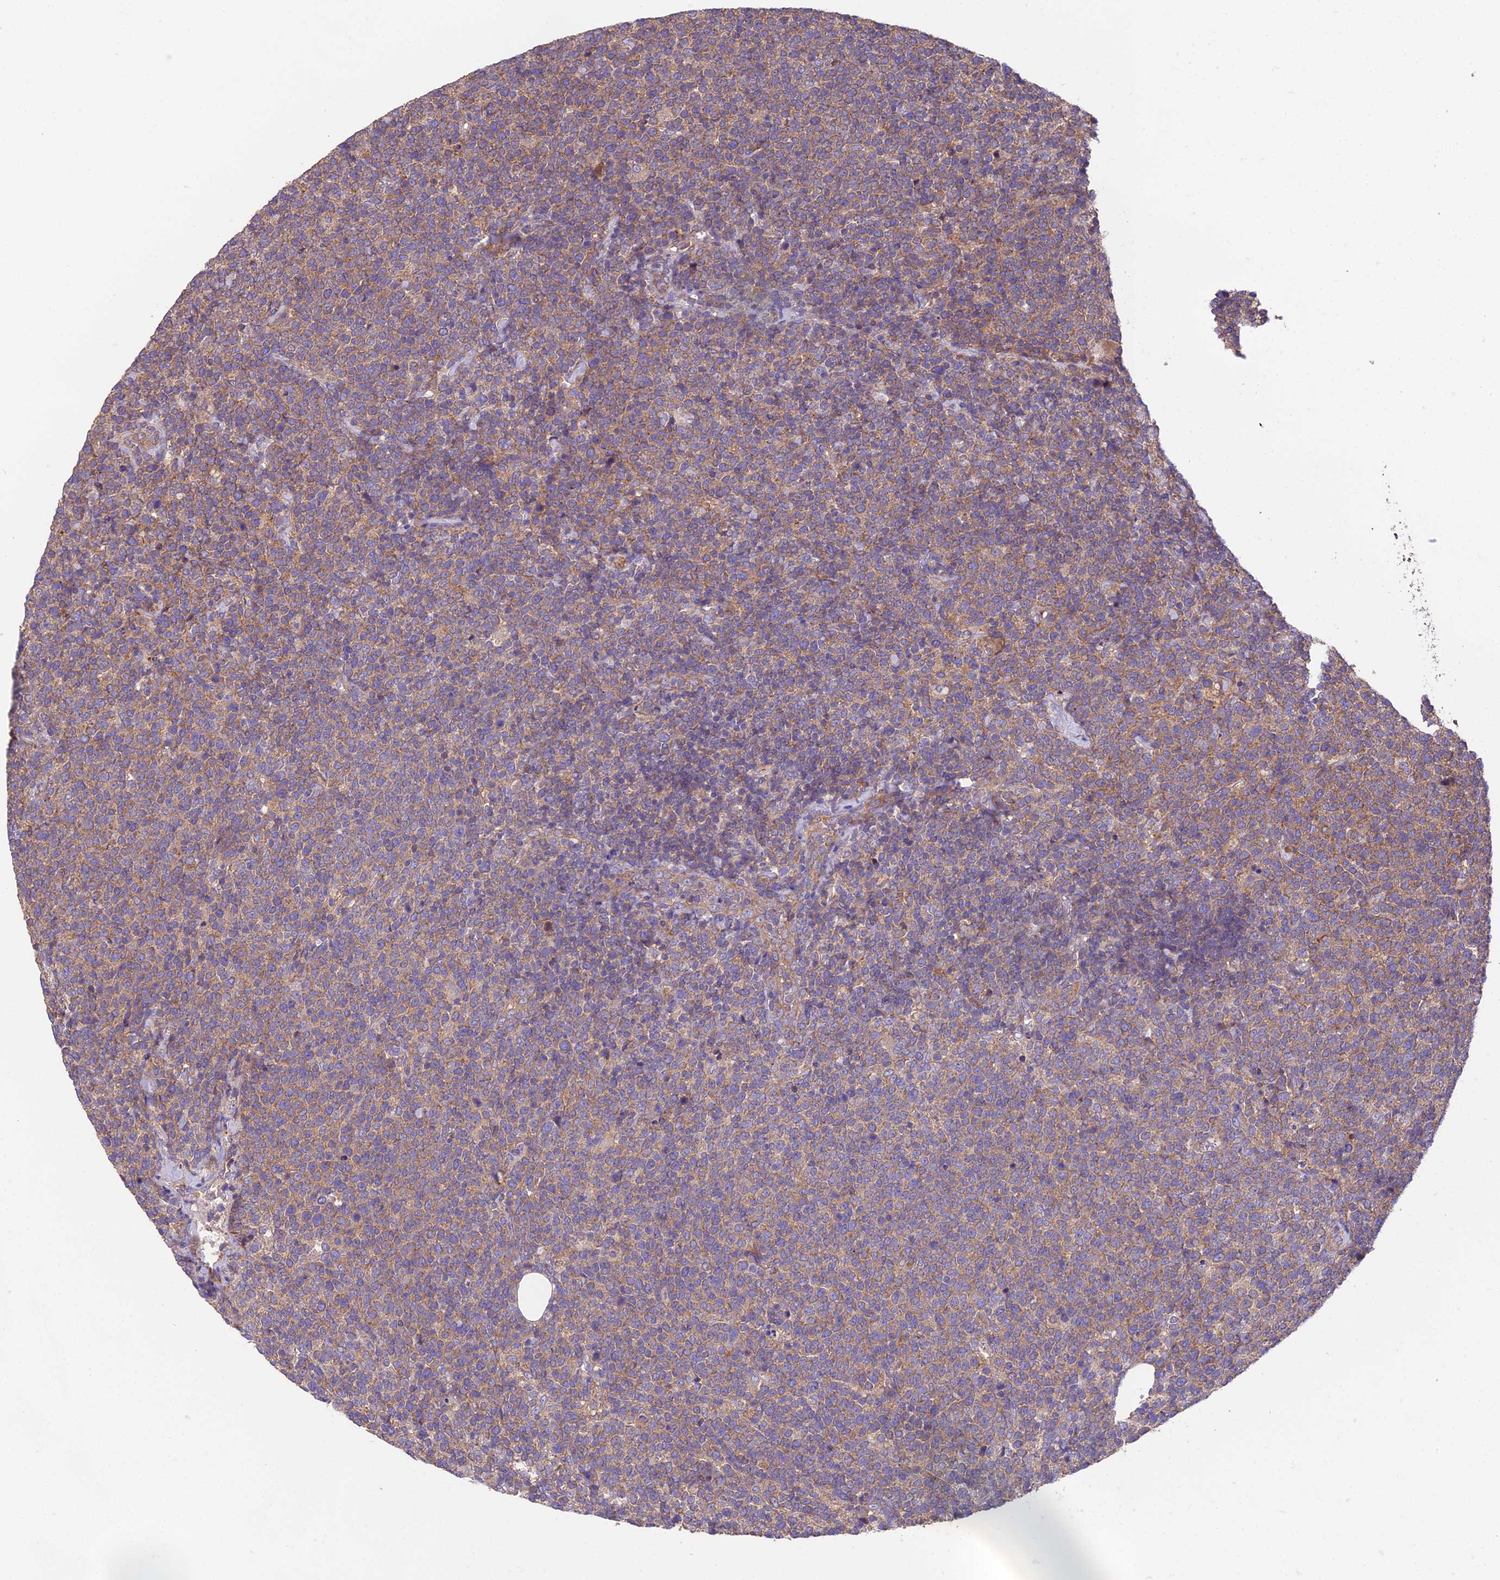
{"staining": {"intensity": "moderate", "quantity": ">75%", "location": "cytoplasmic/membranous"}, "tissue": "lymphoma", "cell_type": "Tumor cells", "image_type": "cancer", "snomed": [{"axis": "morphology", "description": "Malignant lymphoma, non-Hodgkin's type, High grade"}, {"axis": "topography", "description": "Lymph node"}], "caption": "Moderate cytoplasmic/membranous positivity is appreciated in about >75% of tumor cells in malignant lymphoma, non-Hodgkin's type (high-grade).", "gene": "BLOC1S4", "patient": {"sex": "male", "age": 61}}